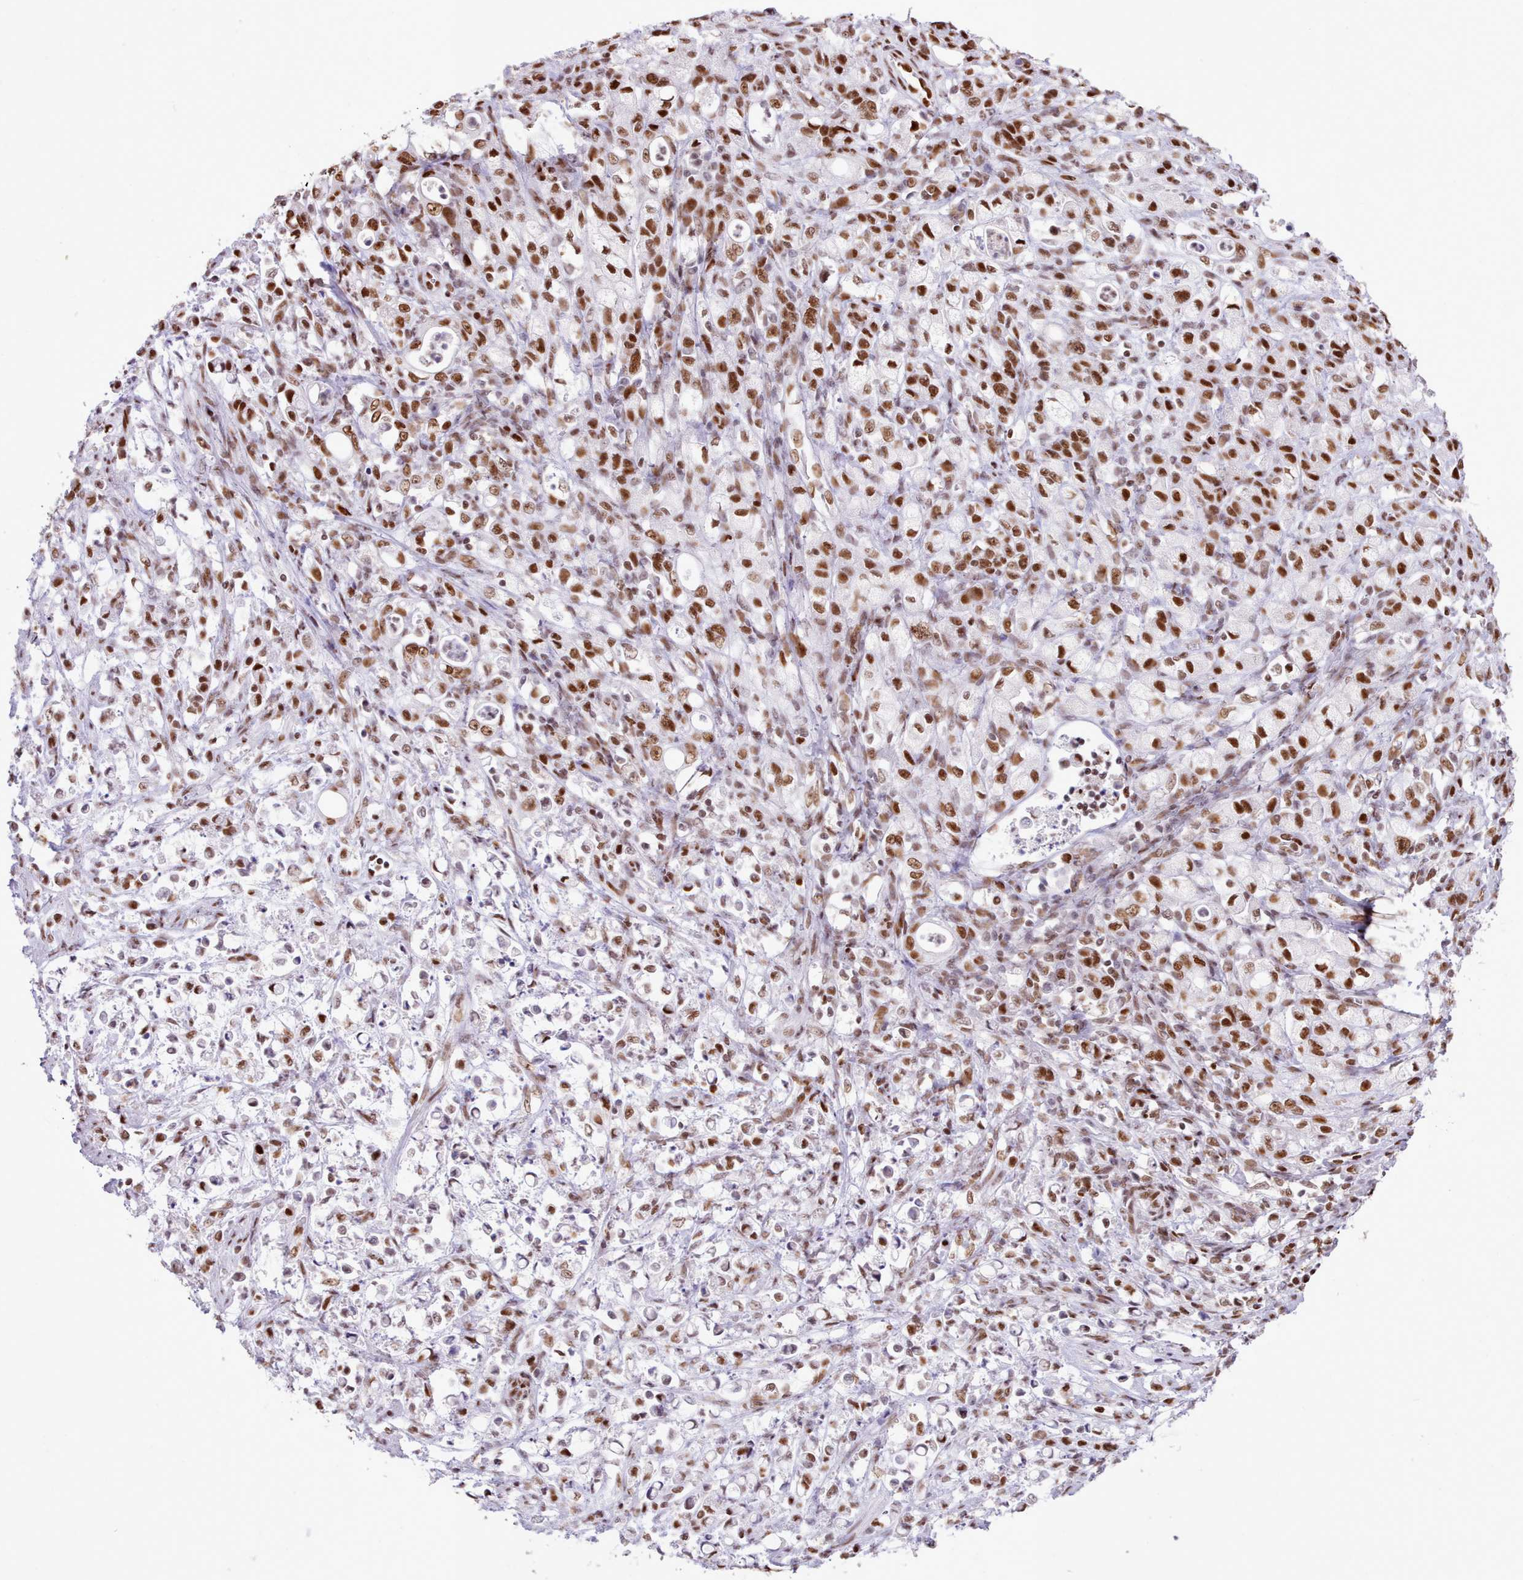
{"staining": {"intensity": "strong", "quantity": ">75%", "location": "nuclear"}, "tissue": "stomach cancer", "cell_type": "Tumor cells", "image_type": "cancer", "snomed": [{"axis": "morphology", "description": "Adenocarcinoma, NOS"}, {"axis": "topography", "description": "Stomach"}], "caption": "Tumor cells demonstrate strong nuclear expression in about >75% of cells in adenocarcinoma (stomach).", "gene": "TAF15", "patient": {"sex": "female", "age": 60}}